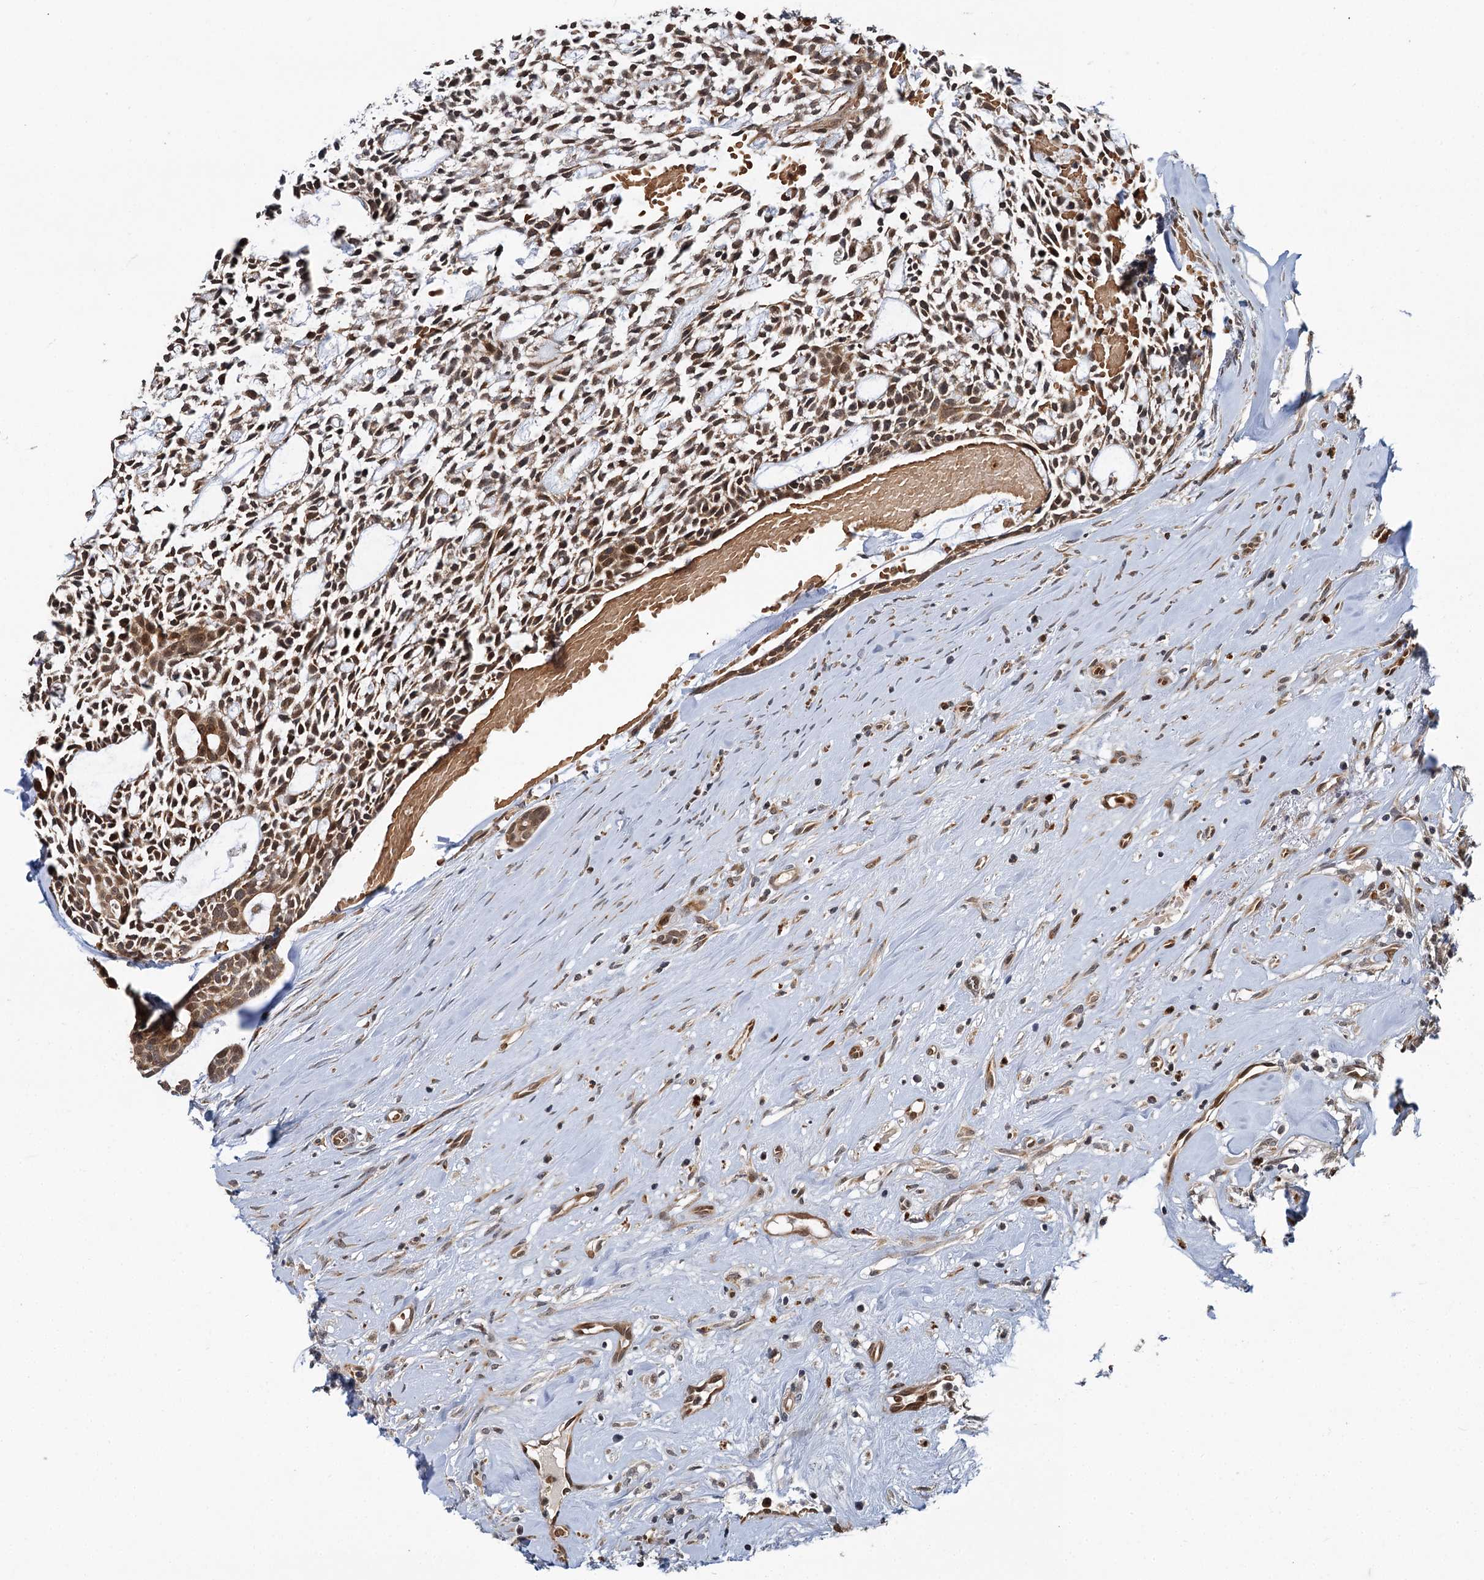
{"staining": {"intensity": "moderate", "quantity": ">75%", "location": "cytoplasmic/membranous,nuclear"}, "tissue": "head and neck cancer", "cell_type": "Tumor cells", "image_type": "cancer", "snomed": [{"axis": "morphology", "description": "Adenocarcinoma, NOS"}, {"axis": "topography", "description": "Subcutis"}, {"axis": "topography", "description": "Head-Neck"}], "caption": "Head and neck cancer (adenocarcinoma) tissue exhibits moderate cytoplasmic/membranous and nuclear positivity in approximately >75% of tumor cells, visualized by immunohistochemistry. (DAB = brown stain, brightfield microscopy at high magnification).", "gene": "APBA2", "patient": {"sex": "female", "age": 73}}